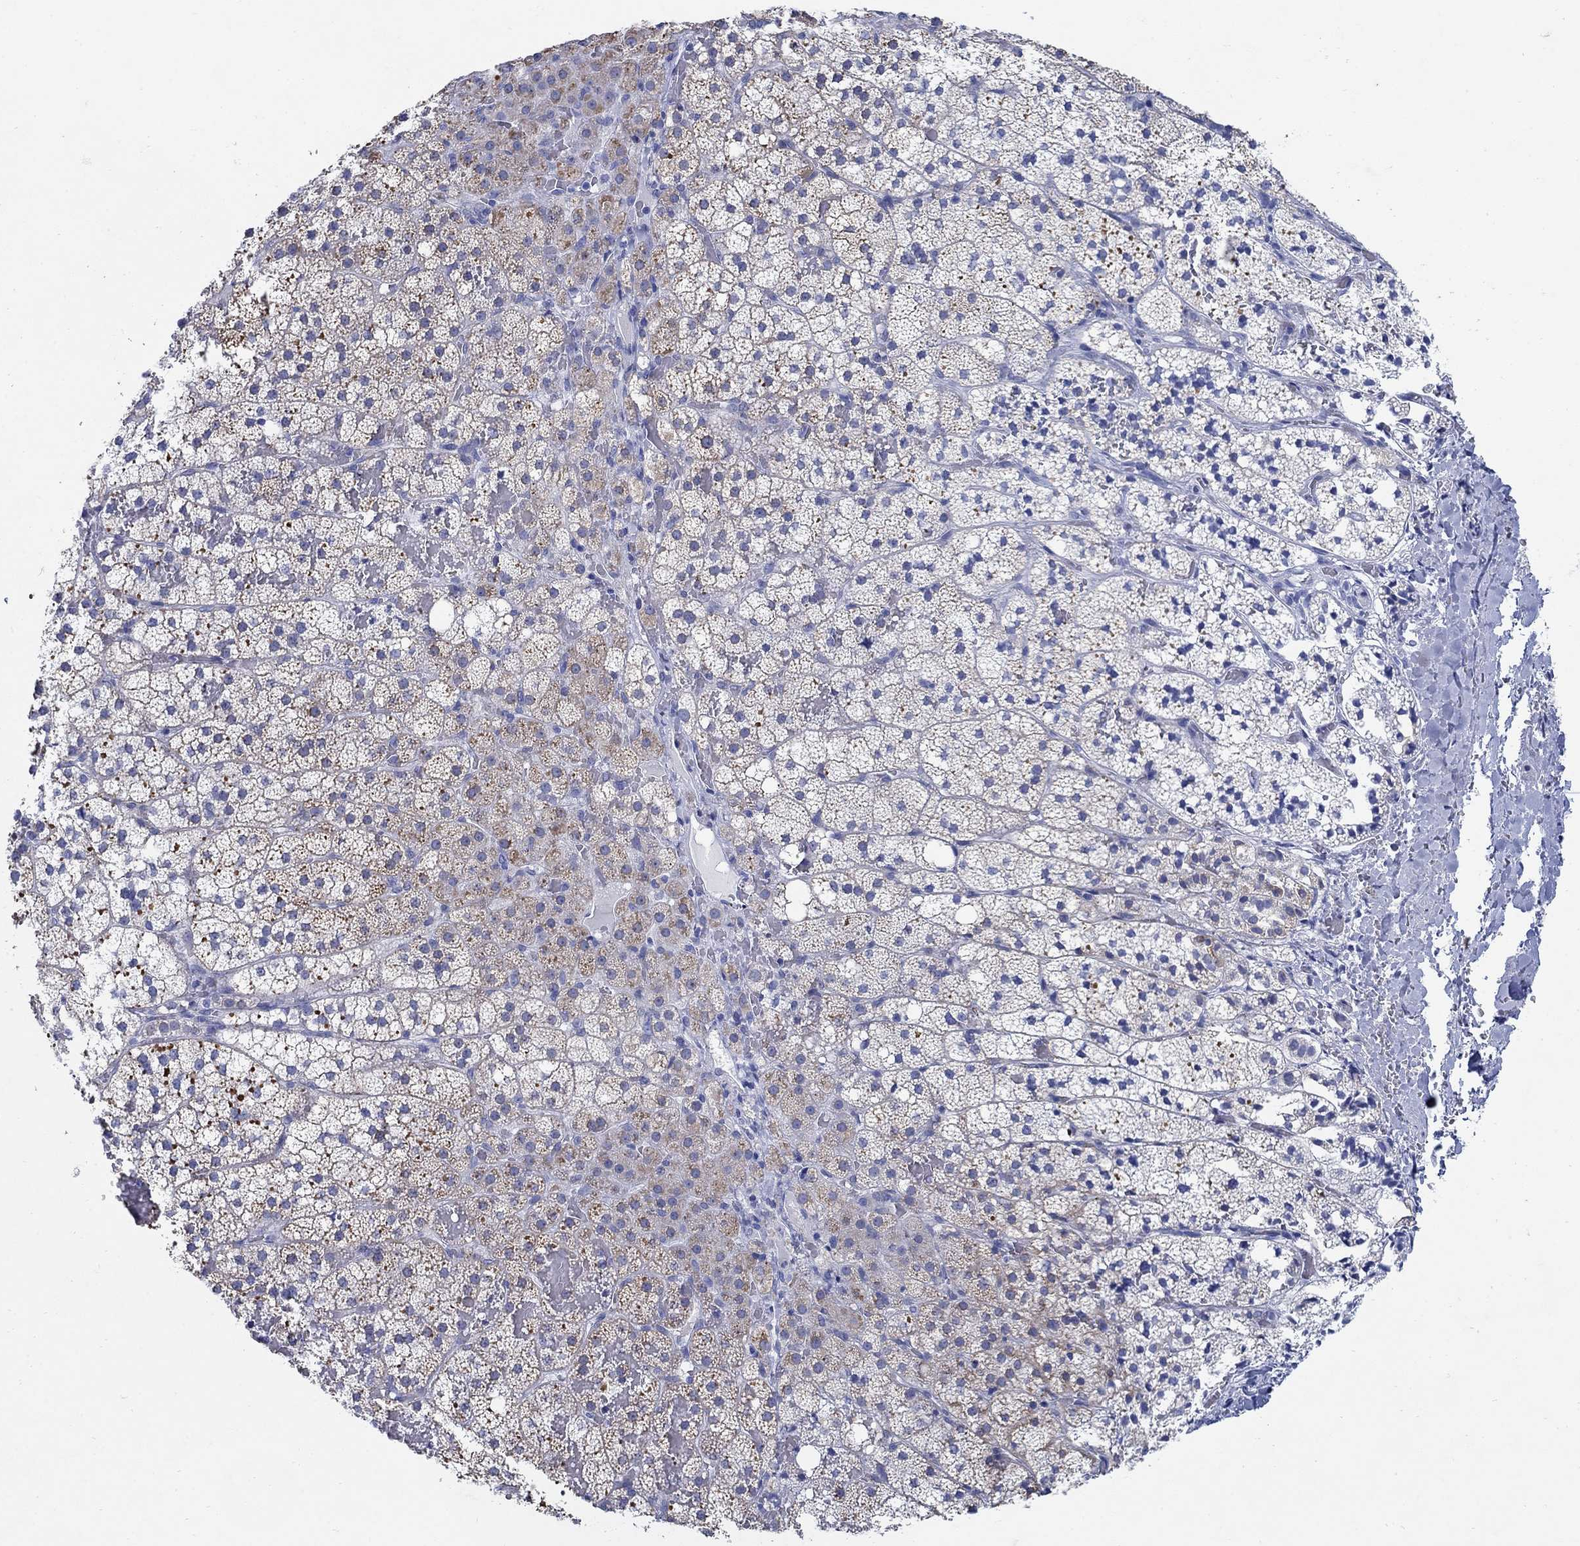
{"staining": {"intensity": "weak", "quantity": "<25%", "location": "cytoplasmic/membranous"}, "tissue": "adrenal gland", "cell_type": "Glandular cells", "image_type": "normal", "snomed": [{"axis": "morphology", "description": "Normal tissue, NOS"}, {"axis": "topography", "description": "Adrenal gland"}], "caption": "A high-resolution micrograph shows immunohistochemistry staining of normal adrenal gland, which demonstrates no significant staining in glandular cells.", "gene": "ZDHHC14", "patient": {"sex": "male", "age": 53}}